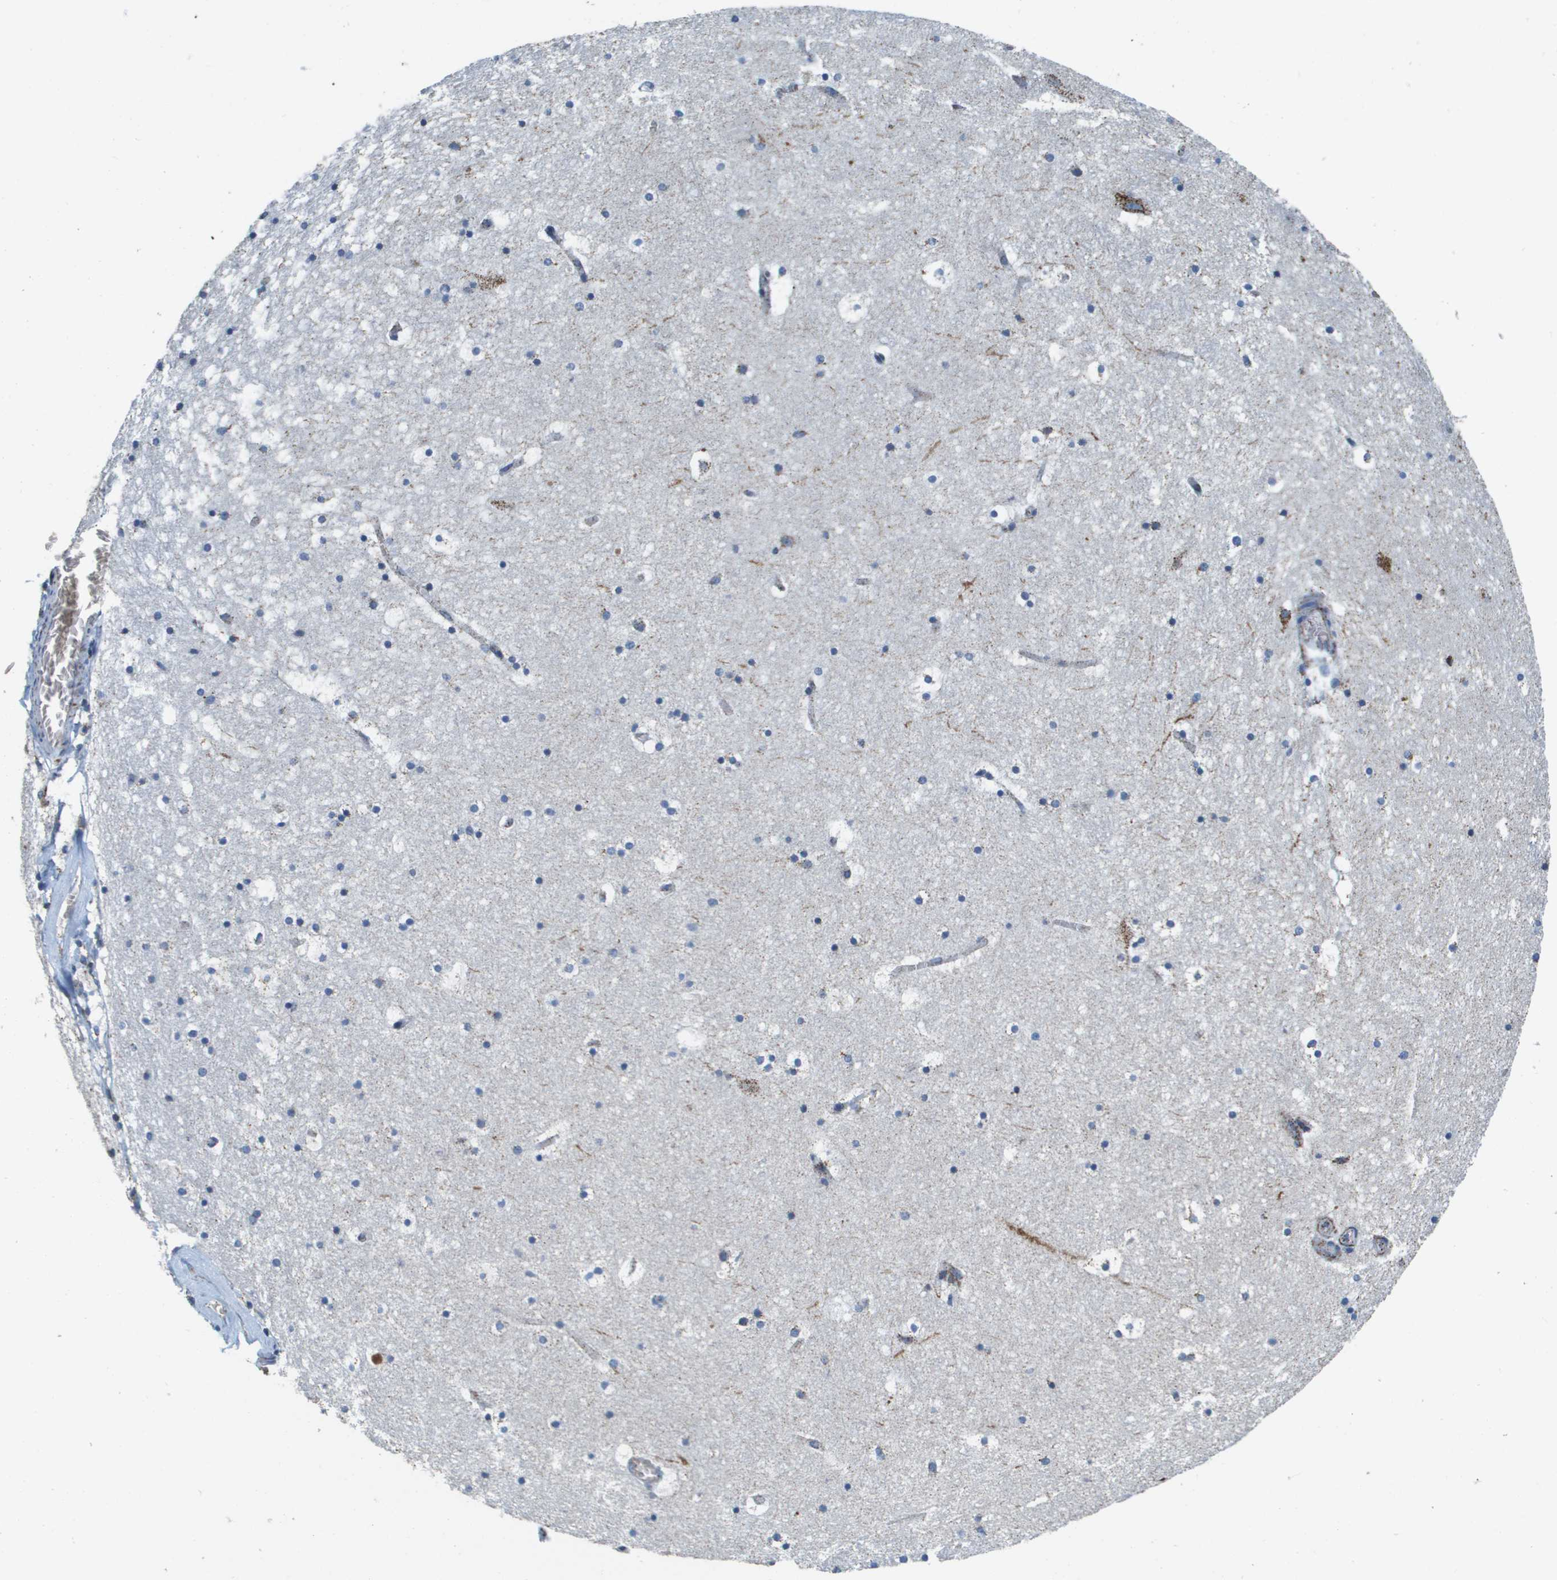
{"staining": {"intensity": "negative", "quantity": "none", "location": "none"}, "tissue": "hippocampus", "cell_type": "Glial cells", "image_type": "normal", "snomed": [{"axis": "morphology", "description": "Normal tissue, NOS"}, {"axis": "topography", "description": "Hippocampus"}], "caption": "Immunohistochemistry (IHC) histopathology image of benign hippocampus: human hippocampus stained with DAB demonstrates no significant protein expression in glial cells. The staining is performed using DAB brown chromogen with nuclei counter-stained in using hematoxylin.", "gene": "ATP5F1B", "patient": {"sex": "male", "age": 45}}